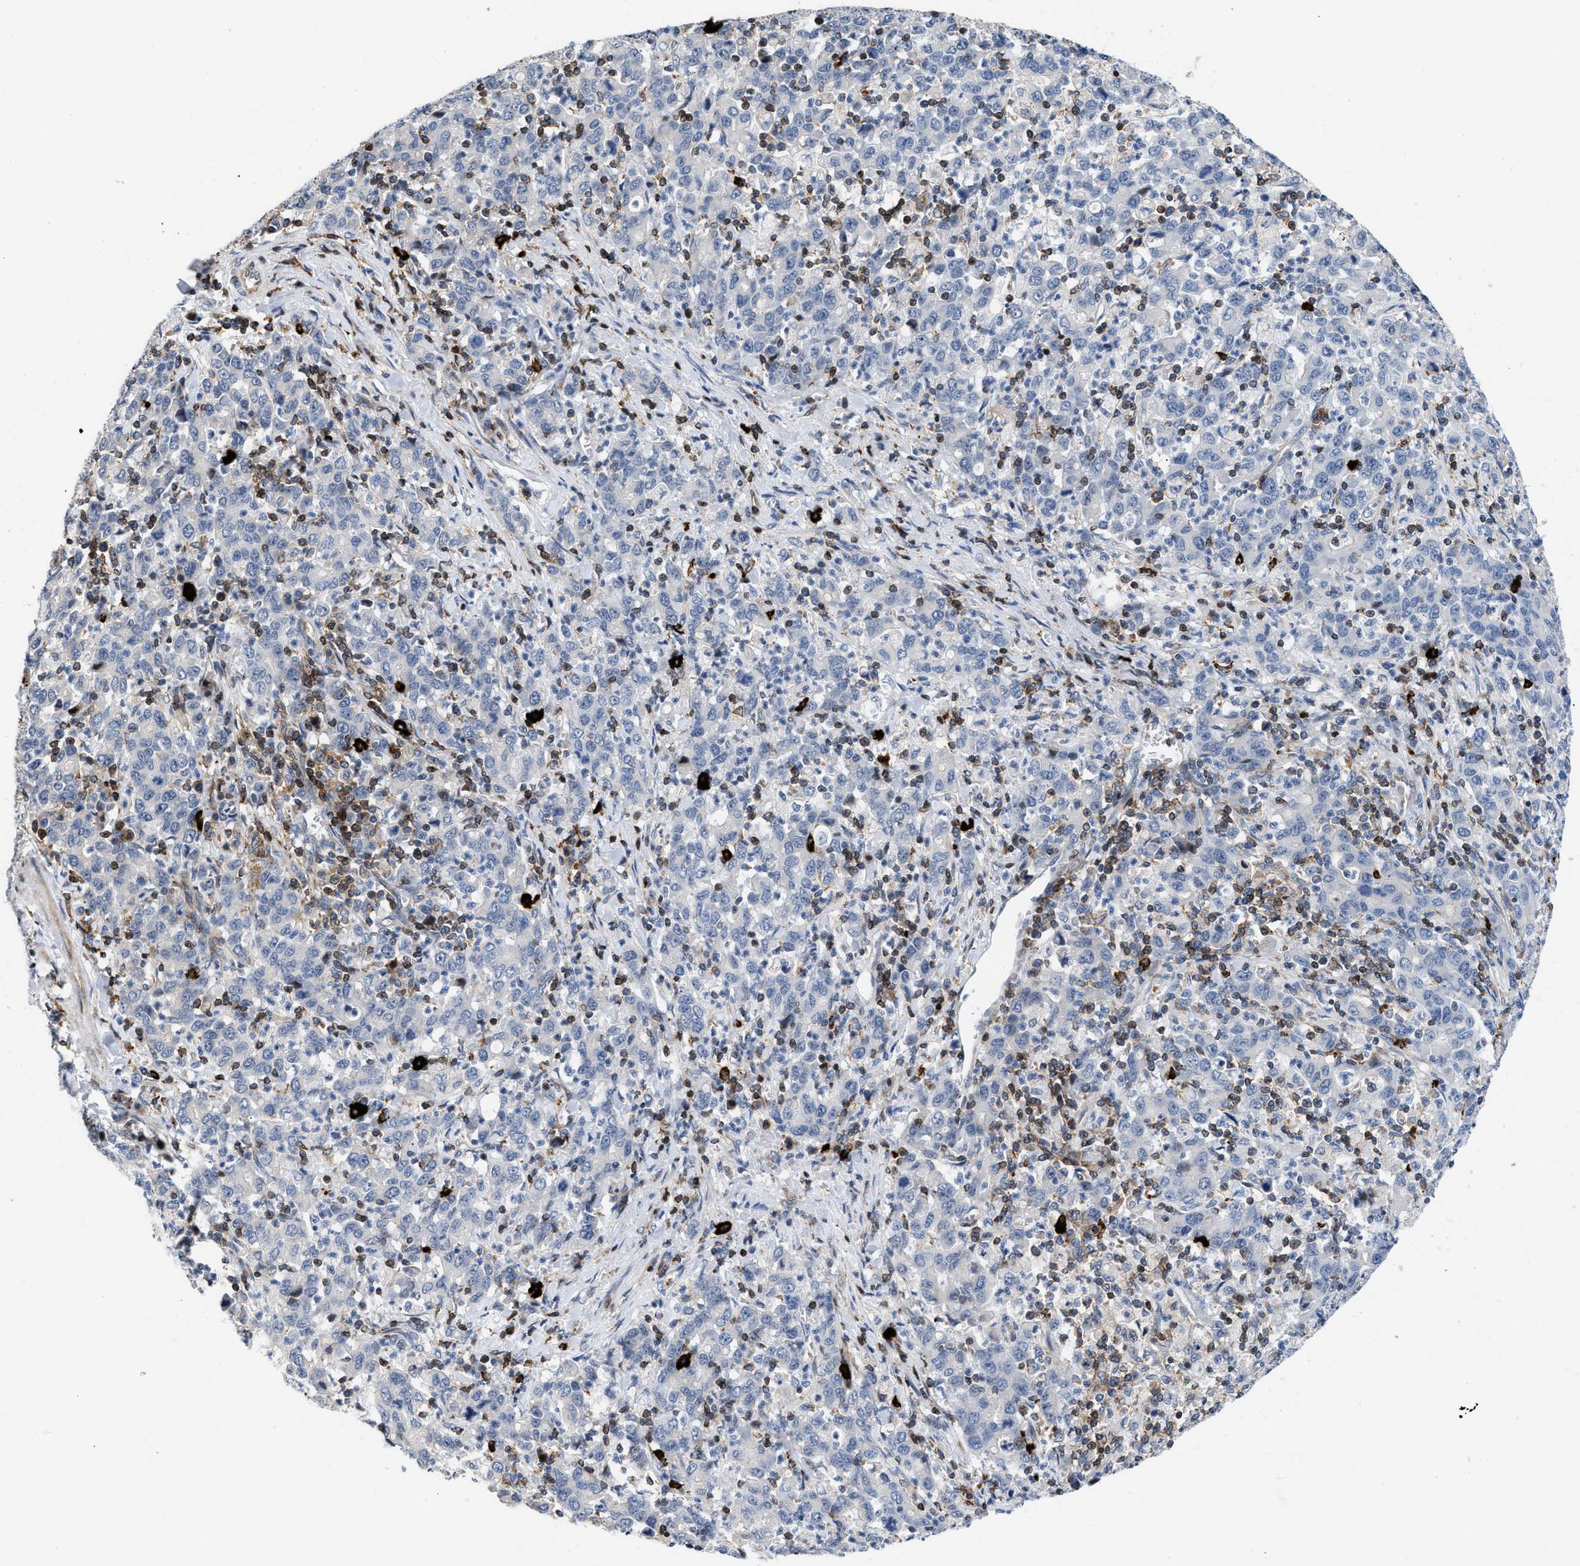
{"staining": {"intensity": "negative", "quantity": "none", "location": "none"}, "tissue": "stomach cancer", "cell_type": "Tumor cells", "image_type": "cancer", "snomed": [{"axis": "morphology", "description": "Adenocarcinoma, NOS"}, {"axis": "topography", "description": "Stomach, upper"}], "caption": "A histopathology image of stomach cancer (adenocarcinoma) stained for a protein demonstrates no brown staining in tumor cells.", "gene": "ATP9A", "patient": {"sex": "male", "age": 69}}